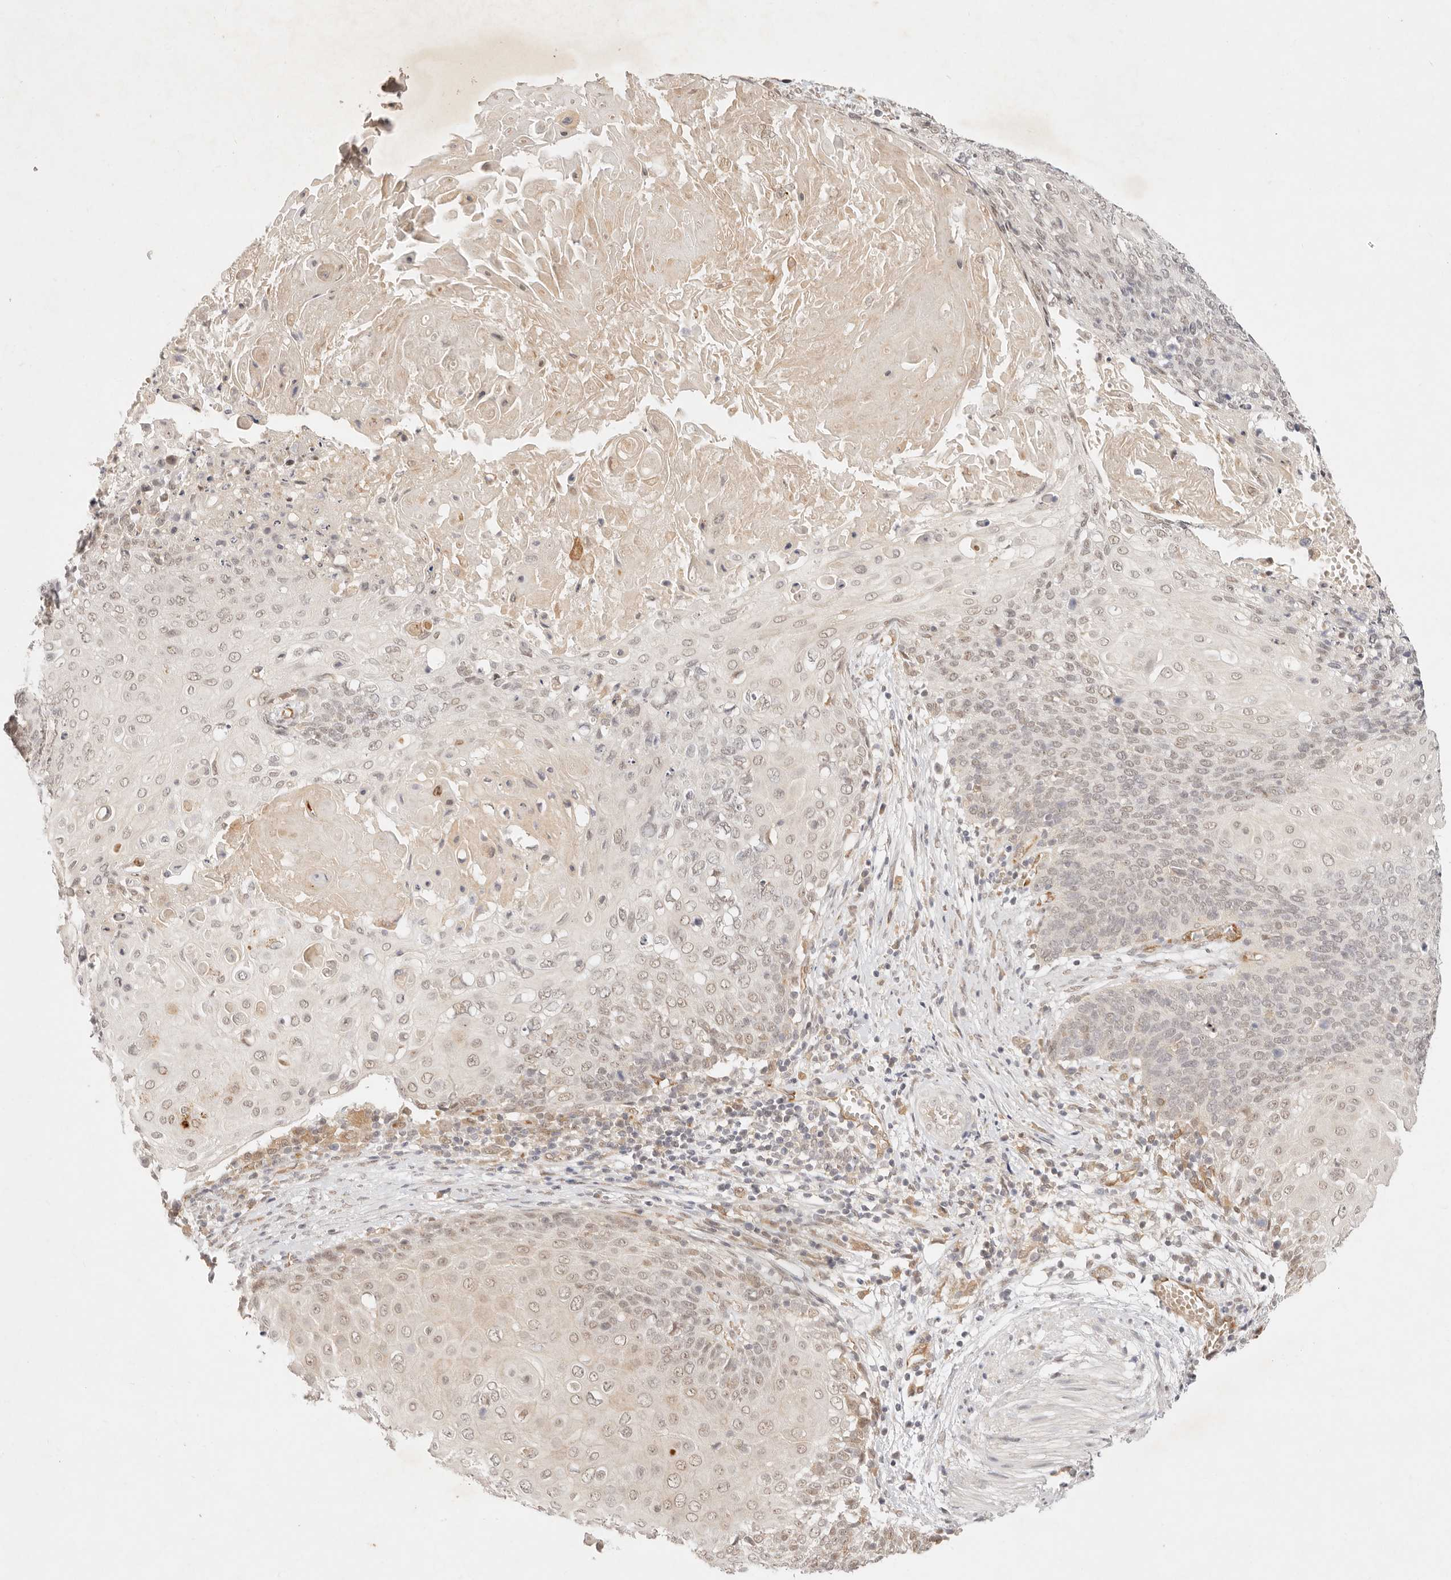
{"staining": {"intensity": "weak", "quantity": "<25%", "location": "cytoplasmic/membranous,nuclear"}, "tissue": "cervical cancer", "cell_type": "Tumor cells", "image_type": "cancer", "snomed": [{"axis": "morphology", "description": "Squamous cell carcinoma, NOS"}, {"axis": "topography", "description": "Cervix"}], "caption": "Immunohistochemical staining of human cervical cancer demonstrates no significant expression in tumor cells.", "gene": "GPR156", "patient": {"sex": "female", "age": 39}}